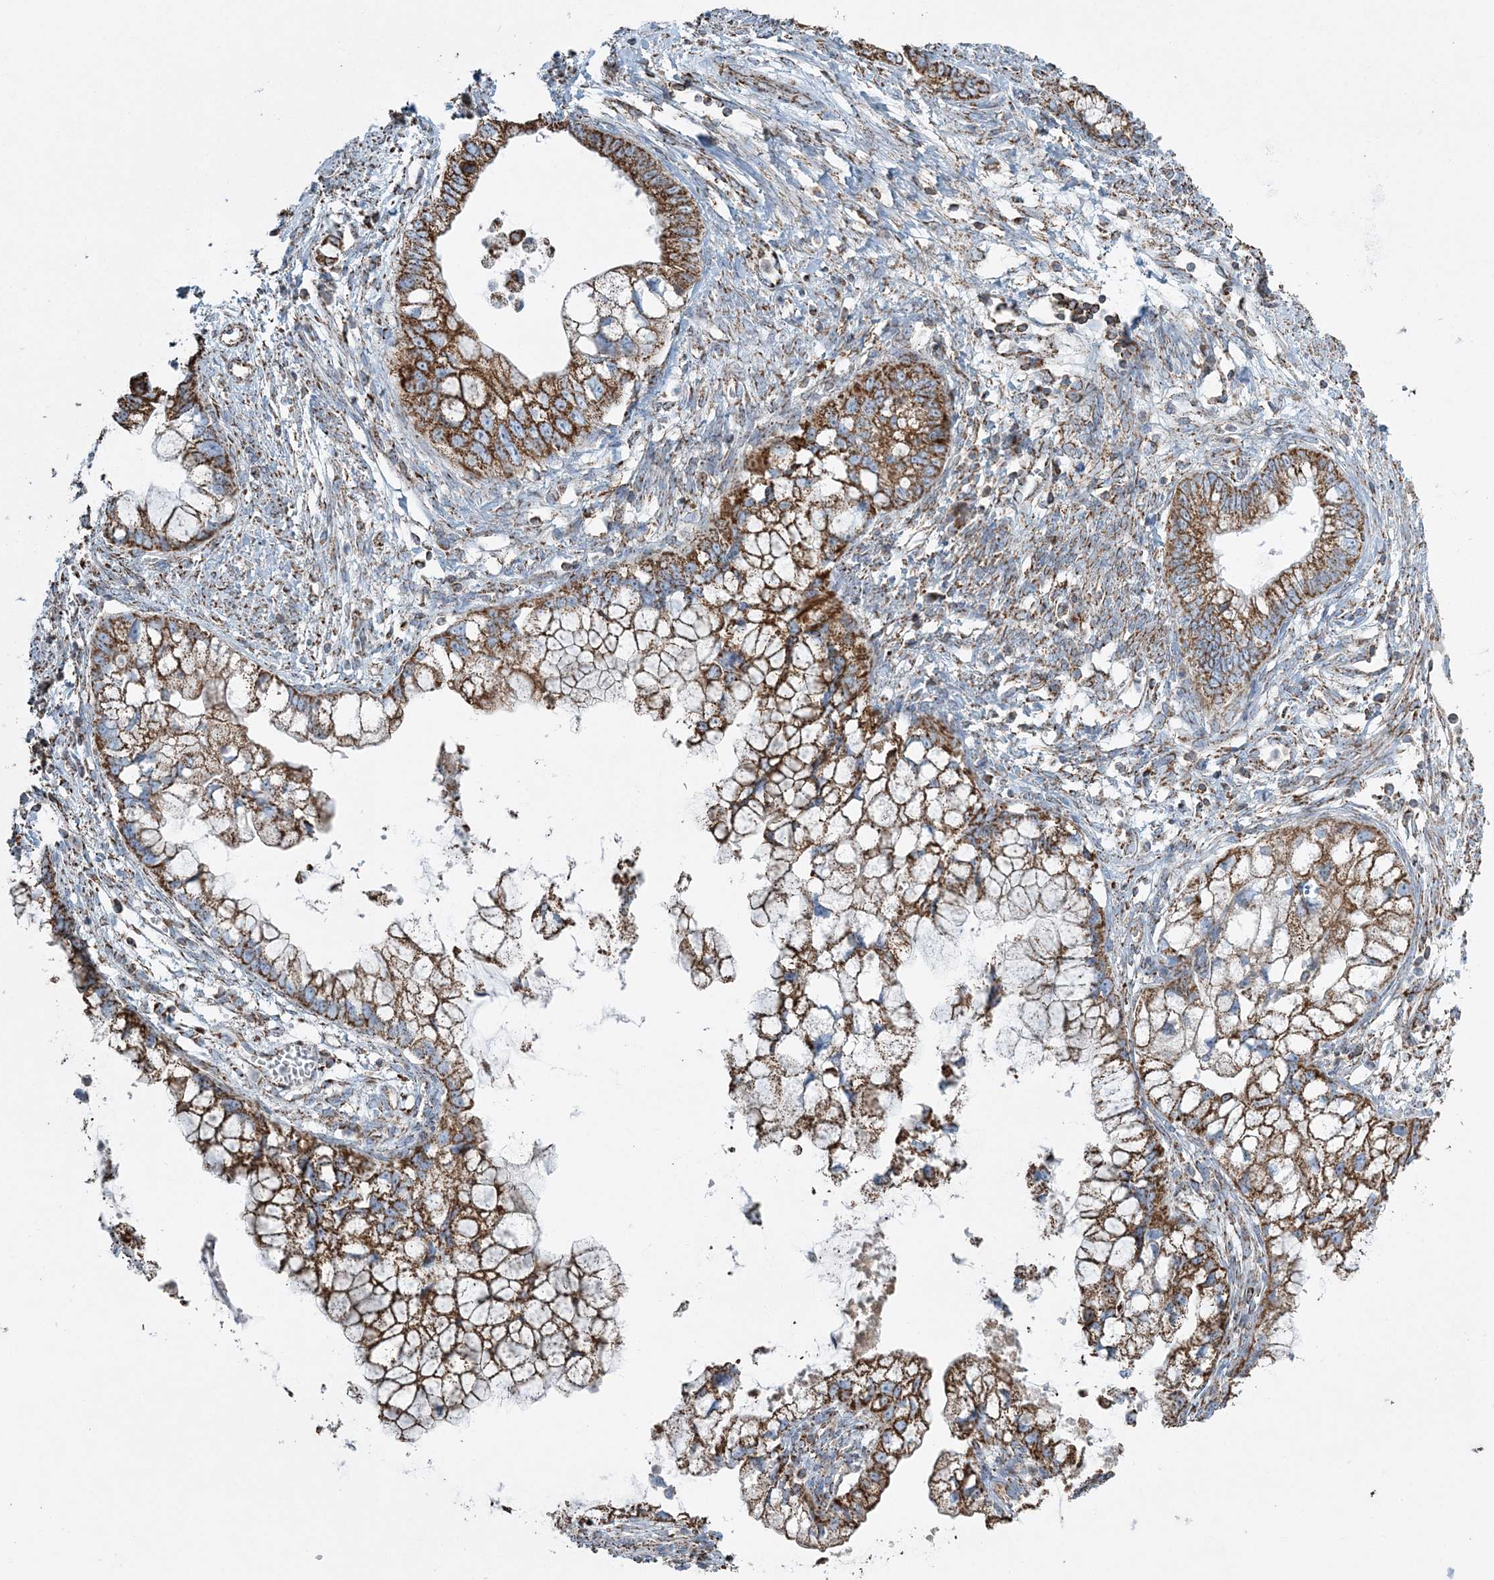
{"staining": {"intensity": "strong", "quantity": ">75%", "location": "cytoplasmic/membranous"}, "tissue": "cervical cancer", "cell_type": "Tumor cells", "image_type": "cancer", "snomed": [{"axis": "morphology", "description": "Adenocarcinoma, NOS"}, {"axis": "topography", "description": "Cervix"}], "caption": "Protein expression analysis of cervical adenocarcinoma exhibits strong cytoplasmic/membranous positivity in about >75% of tumor cells. Ihc stains the protein in brown and the nuclei are stained blue.", "gene": "RAB11FIP3", "patient": {"sex": "female", "age": 44}}